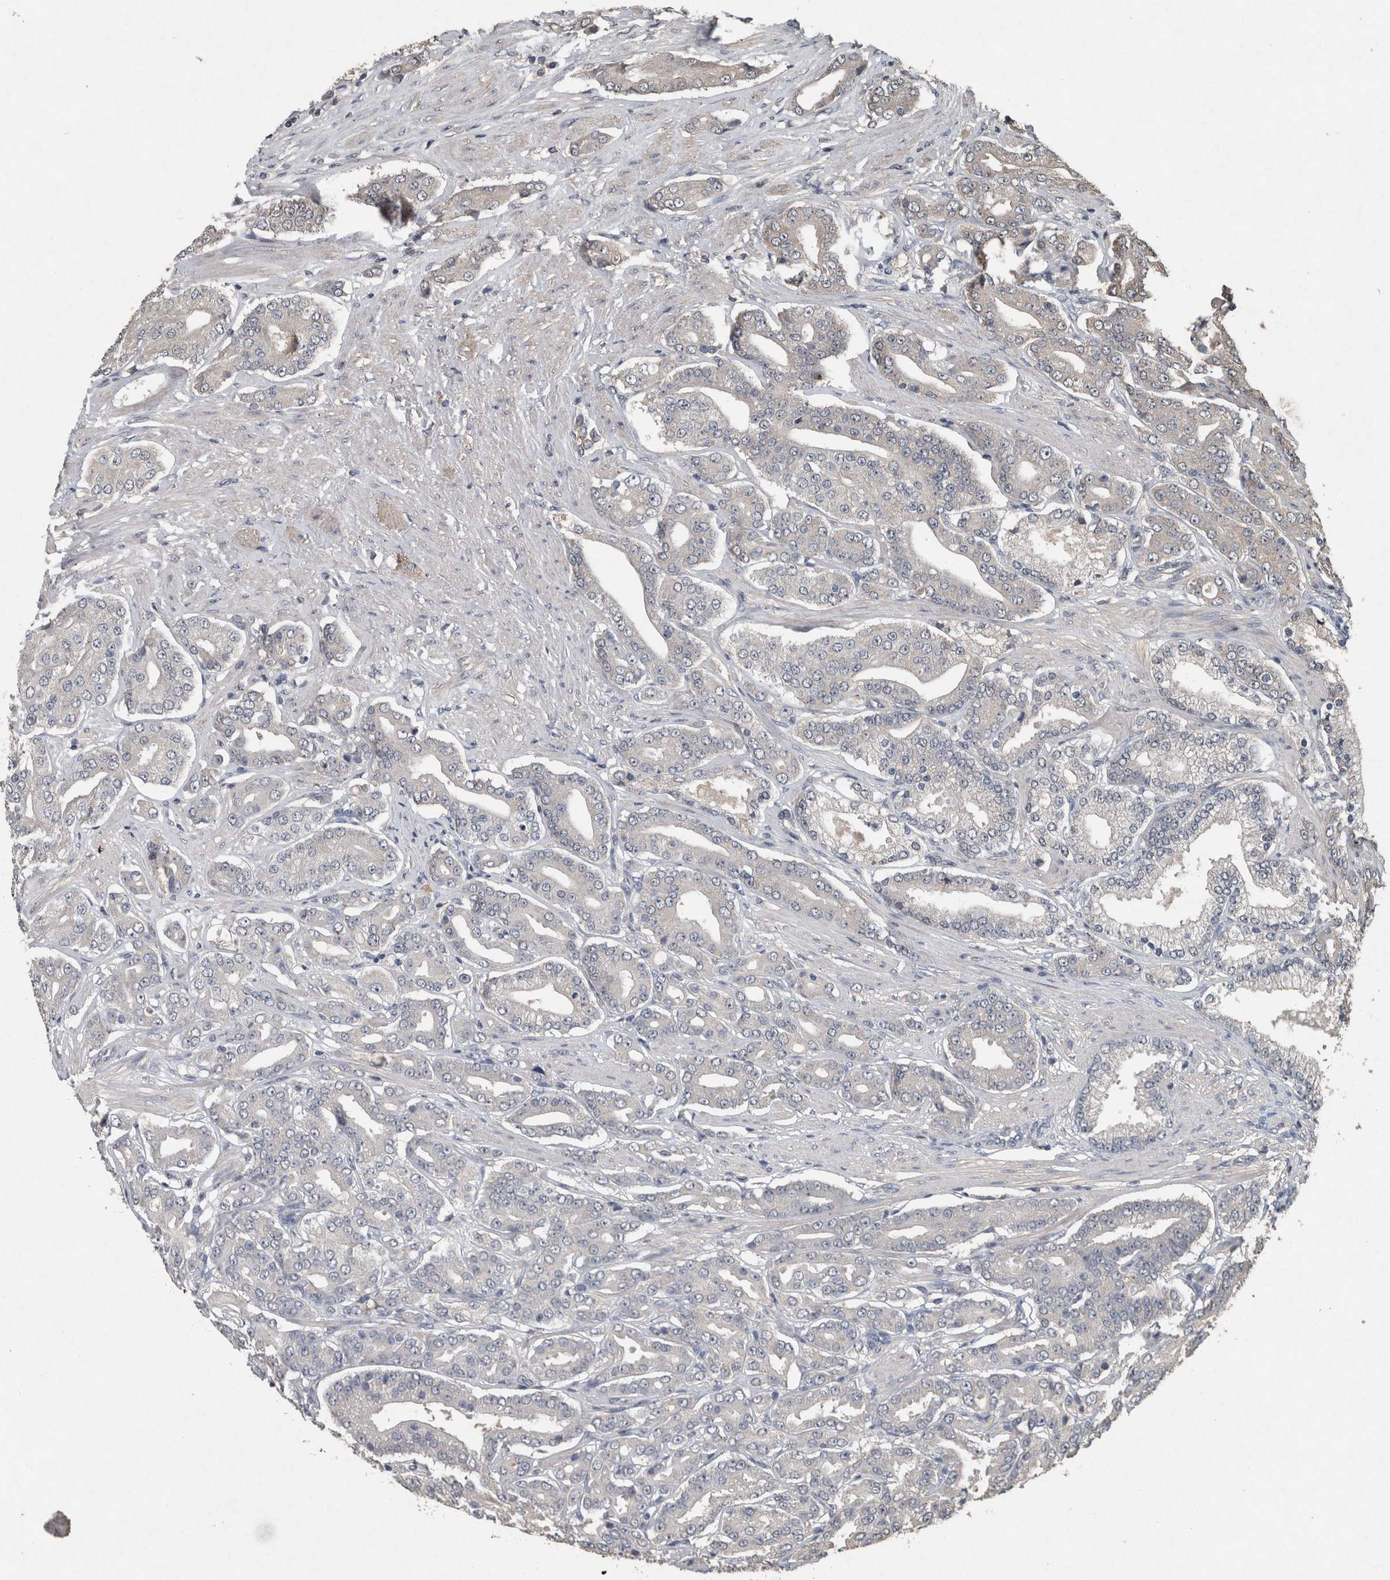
{"staining": {"intensity": "negative", "quantity": "none", "location": "none"}, "tissue": "prostate cancer", "cell_type": "Tumor cells", "image_type": "cancer", "snomed": [{"axis": "morphology", "description": "Adenocarcinoma, High grade"}, {"axis": "topography", "description": "Prostate"}], "caption": "Human prostate high-grade adenocarcinoma stained for a protein using immunohistochemistry (IHC) displays no positivity in tumor cells.", "gene": "FGFRL1", "patient": {"sex": "male", "age": 71}}